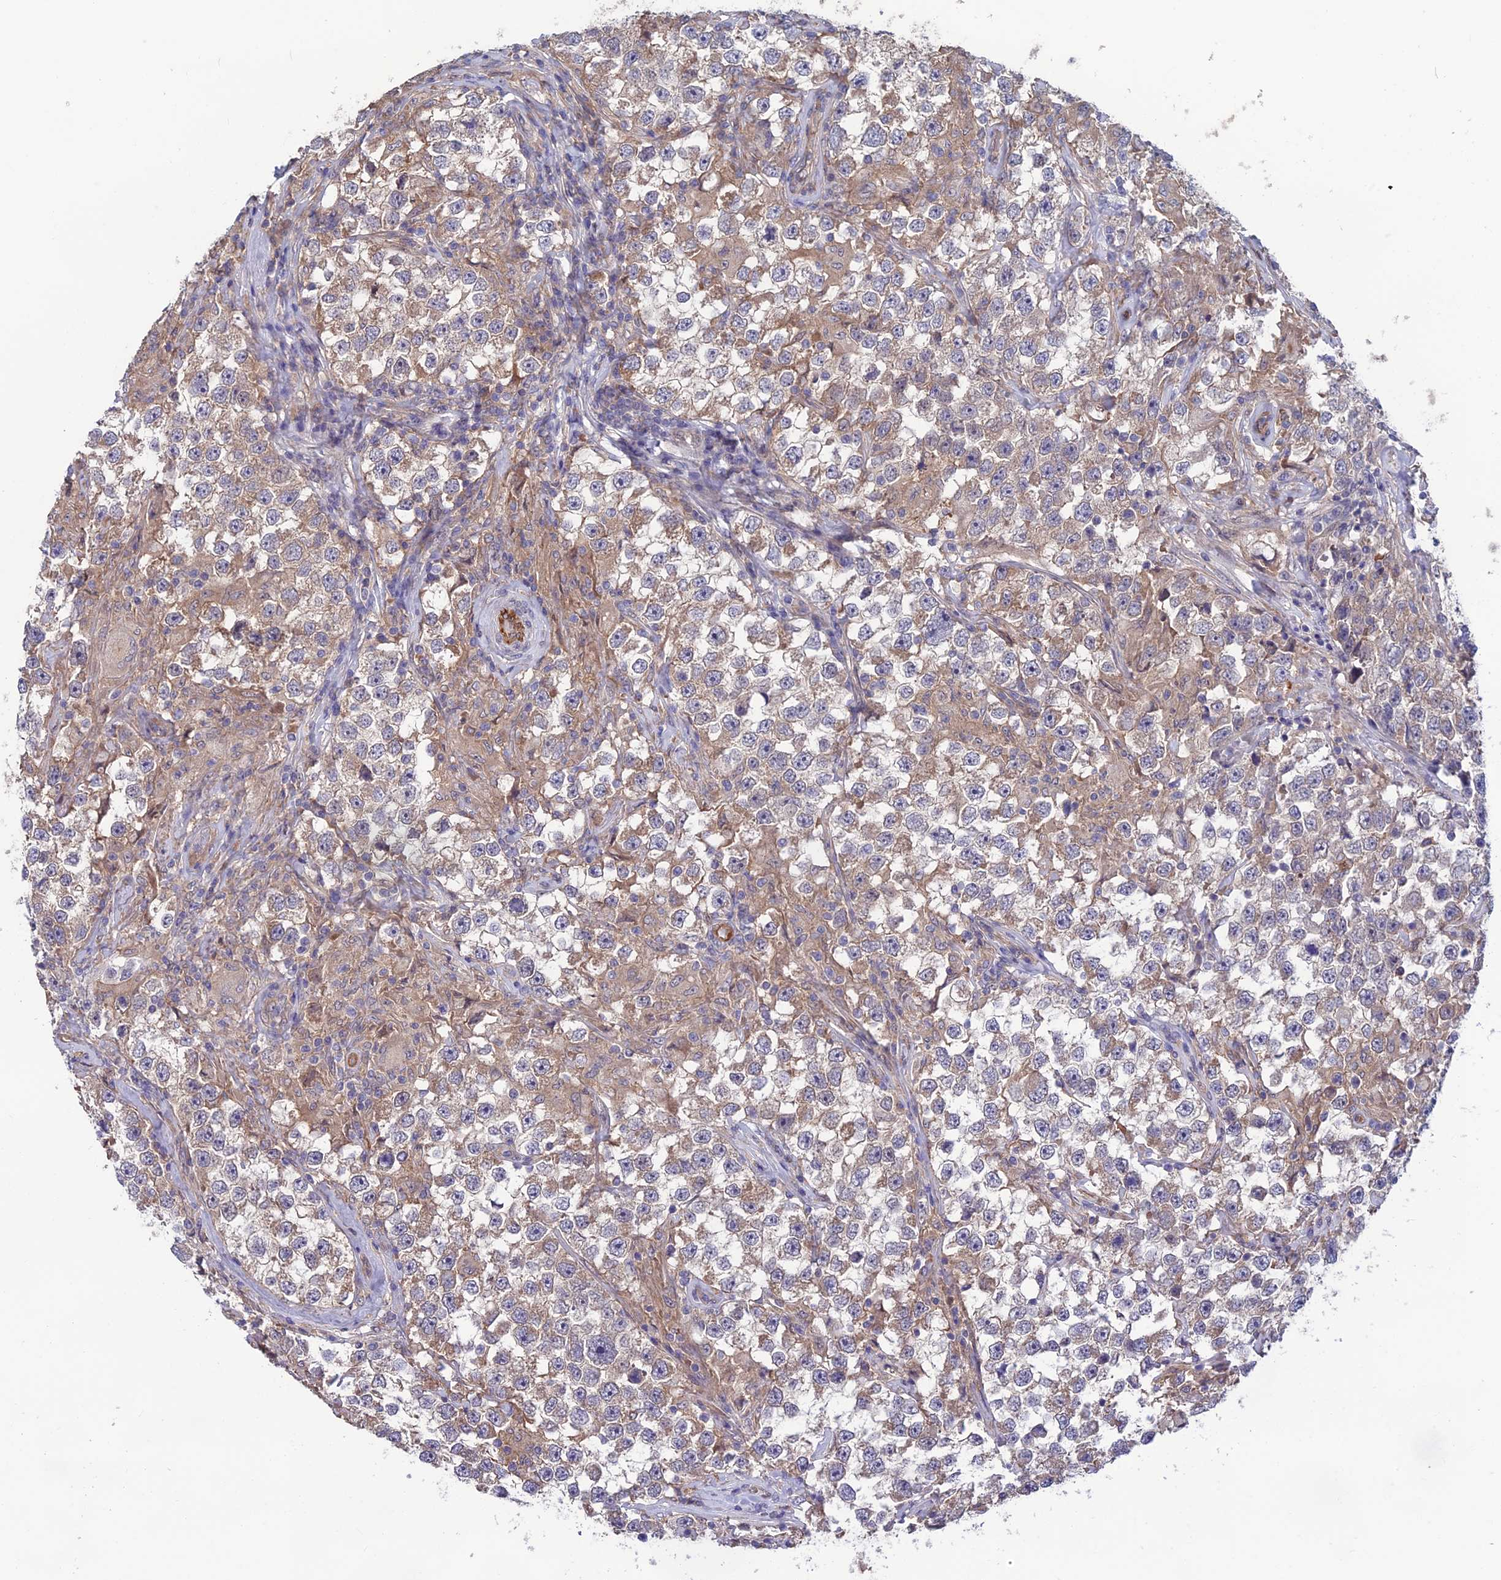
{"staining": {"intensity": "moderate", "quantity": "25%-75%", "location": "cytoplasmic/membranous"}, "tissue": "testis cancer", "cell_type": "Tumor cells", "image_type": "cancer", "snomed": [{"axis": "morphology", "description": "Seminoma, NOS"}, {"axis": "topography", "description": "Testis"}], "caption": "The immunohistochemical stain highlights moderate cytoplasmic/membranous positivity in tumor cells of testis seminoma tissue.", "gene": "MAST2", "patient": {"sex": "male", "age": 46}}